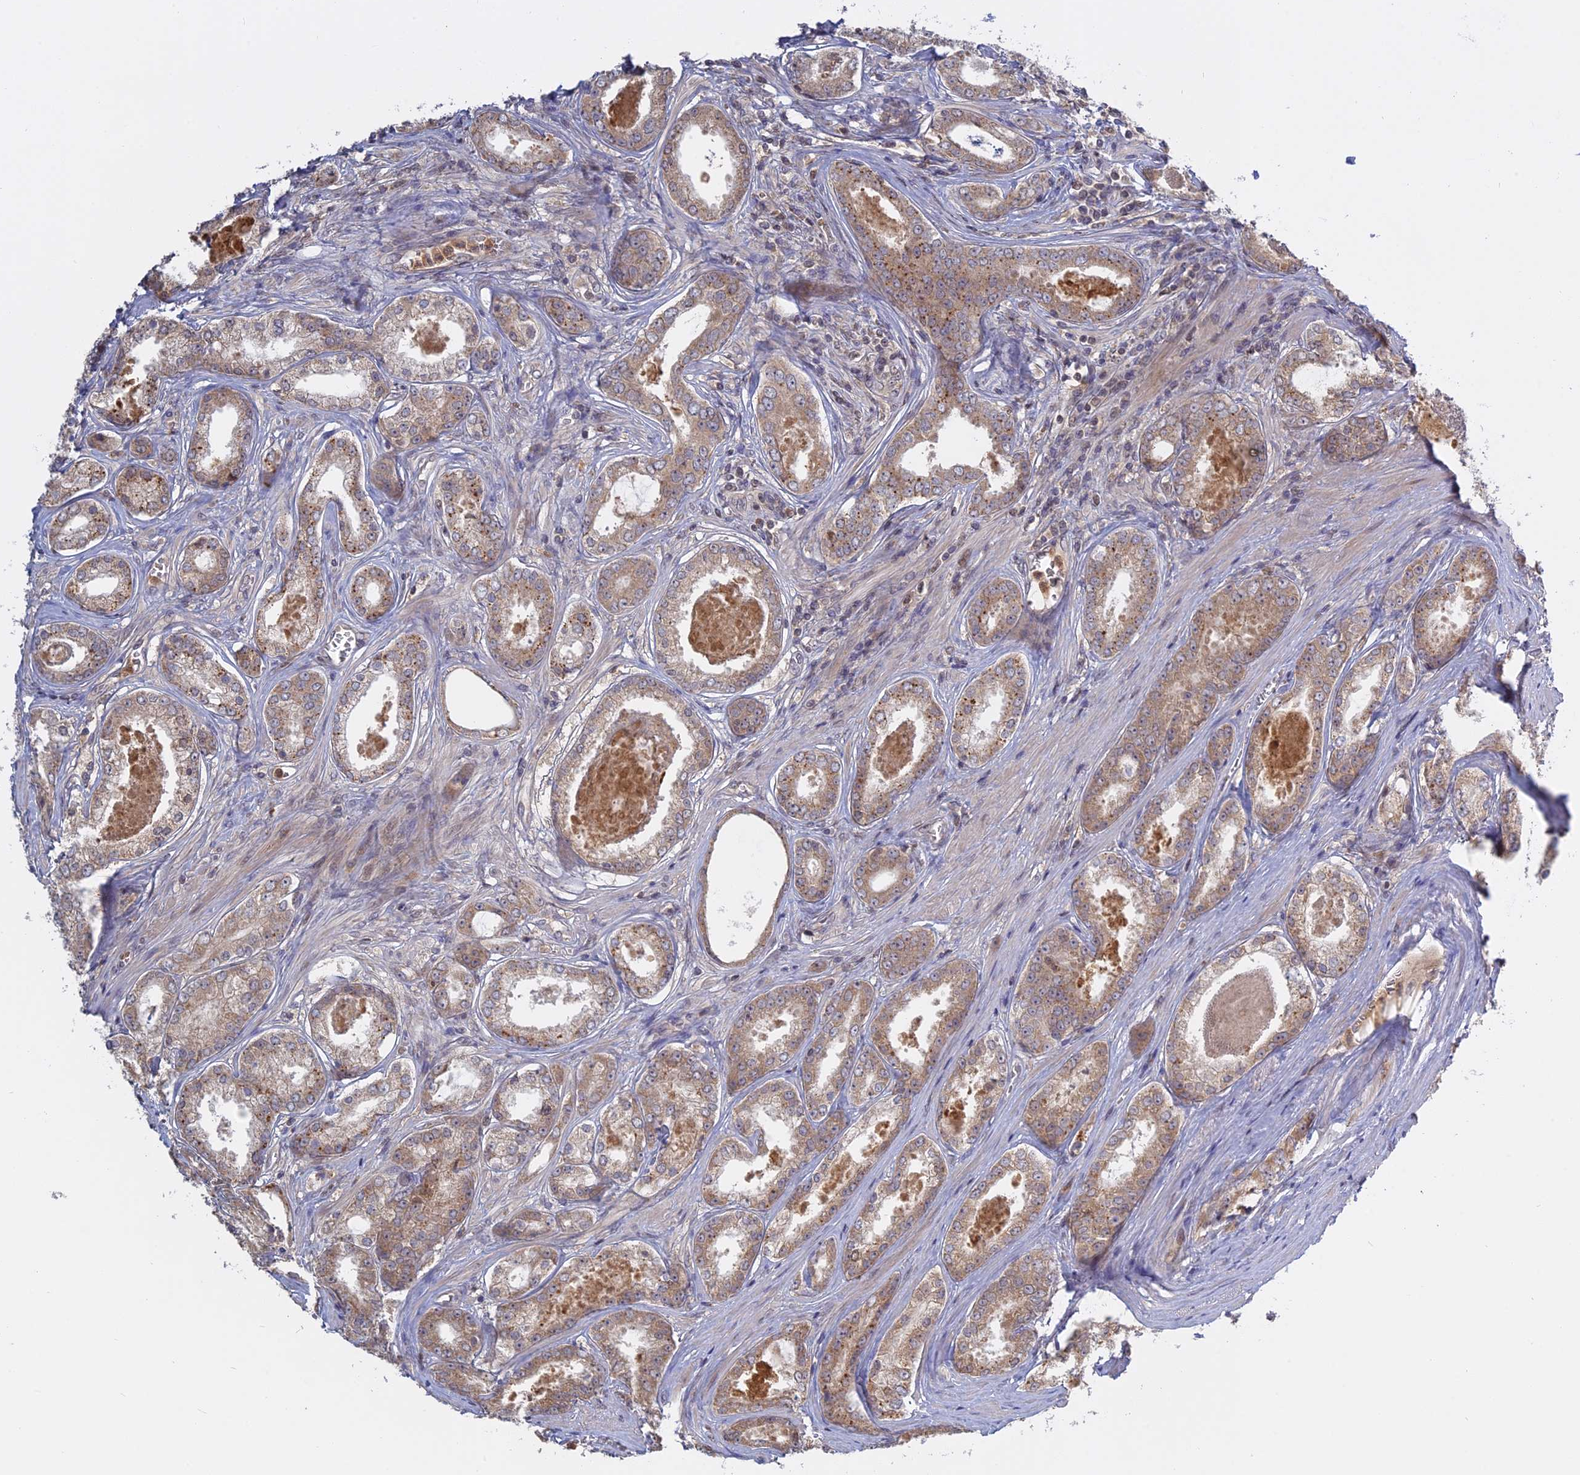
{"staining": {"intensity": "moderate", "quantity": ">75%", "location": "cytoplasmic/membranous"}, "tissue": "prostate cancer", "cell_type": "Tumor cells", "image_type": "cancer", "snomed": [{"axis": "morphology", "description": "Adenocarcinoma, Low grade"}, {"axis": "topography", "description": "Prostate"}], "caption": "Prostate cancer (low-grade adenocarcinoma) stained with a brown dye displays moderate cytoplasmic/membranous positive expression in about >75% of tumor cells.", "gene": "TMEM208", "patient": {"sex": "male", "age": 68}}